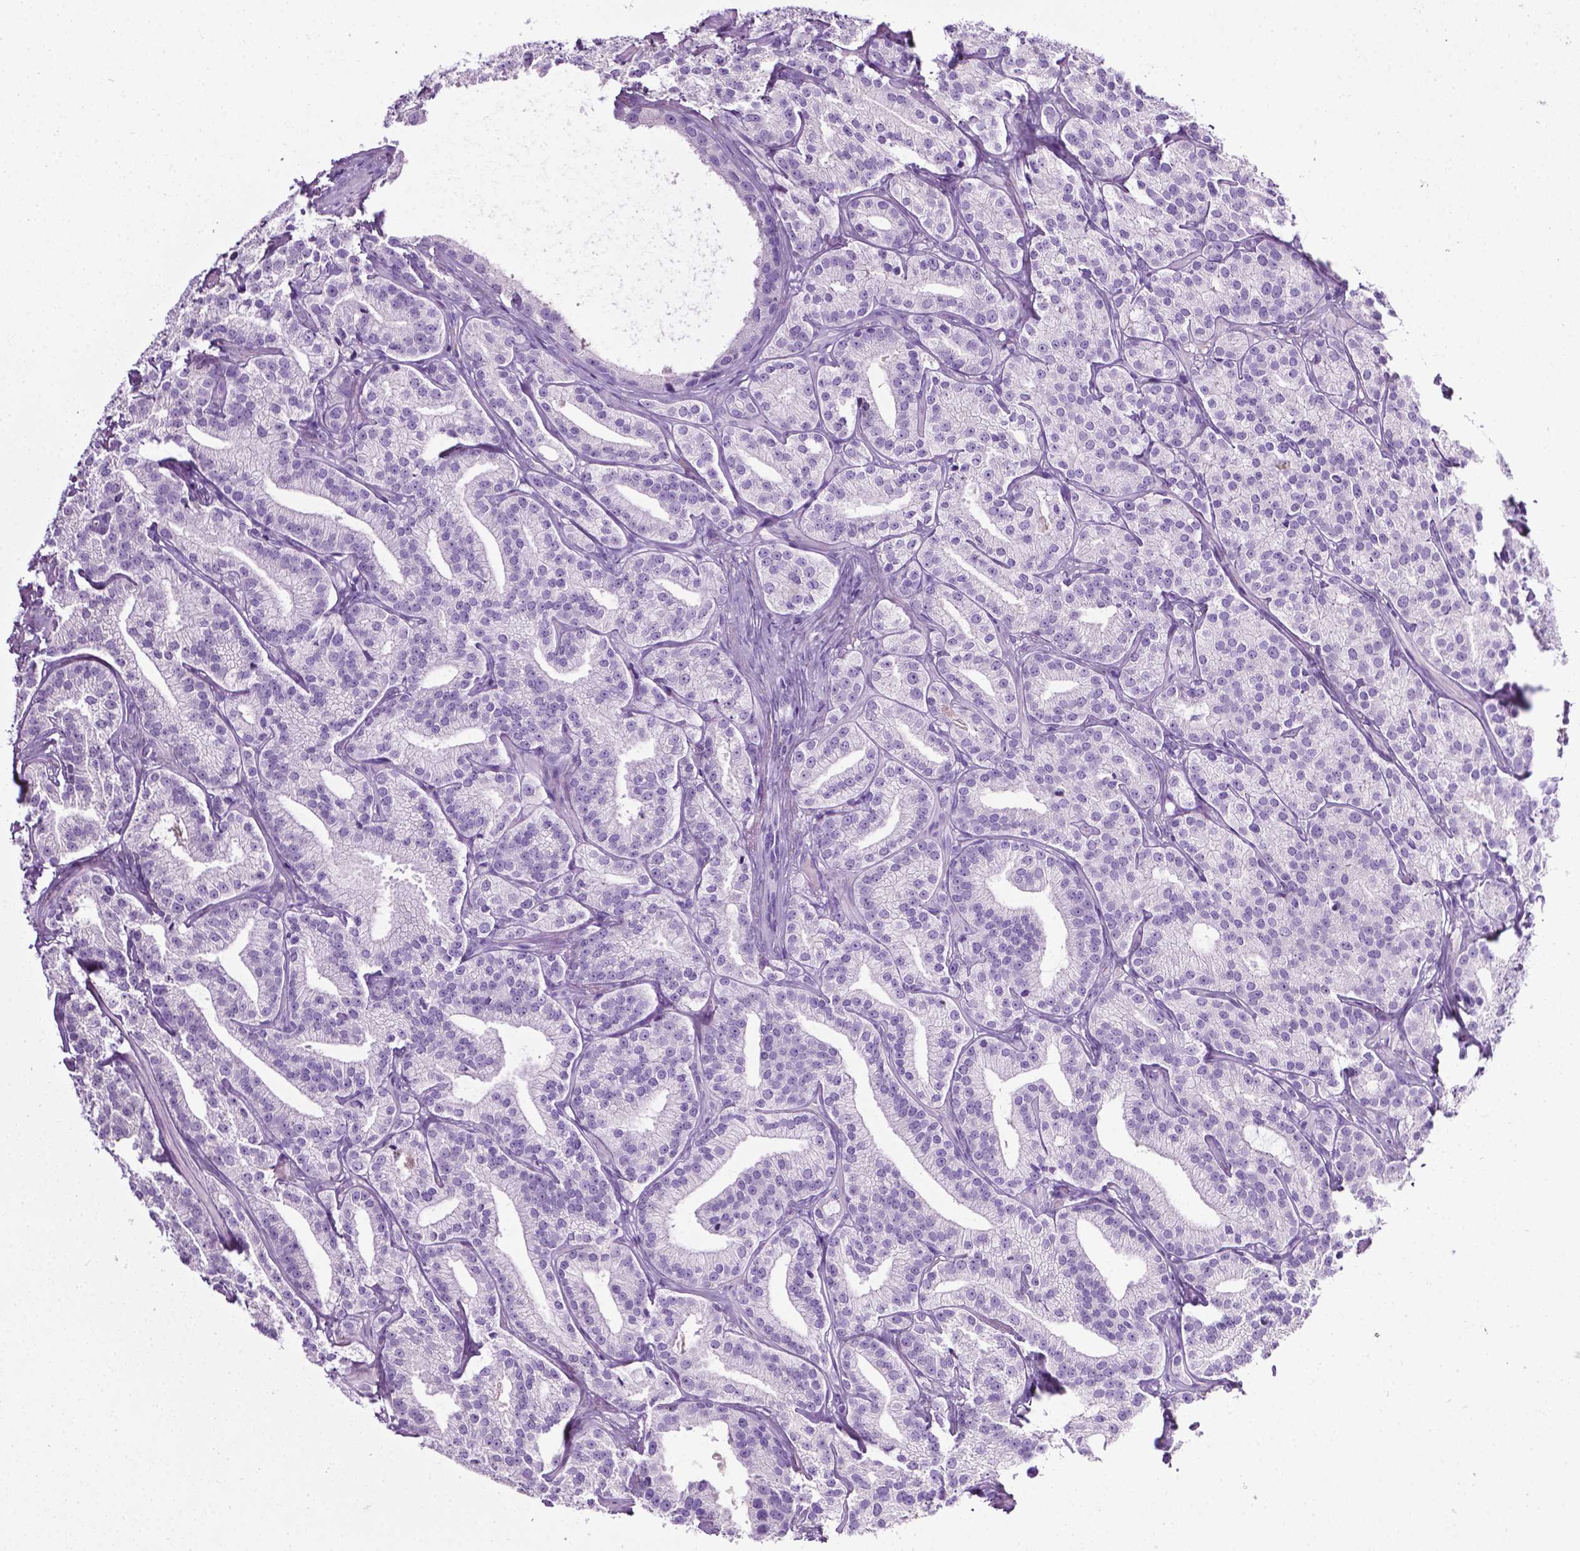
{"staining": {"intensity": "negative", "quantity": "none", "location": "none"}, "tissue": "prostate cancer", "cell_type": "Tumor cells", "image_type": "cancer", "snomed": [{"axis": "morphology", "description": "Adenocarcinoma, High grade"}, {"axis": "topography", "description": "Prostate"}], "caption": "Prostate adenocarcinoma (high-grade) was stained to show a protein in brown. There is no significant expression in tumor cells.", "gene": "LELP1", "patient": {"sex": "male", "age": 75}}